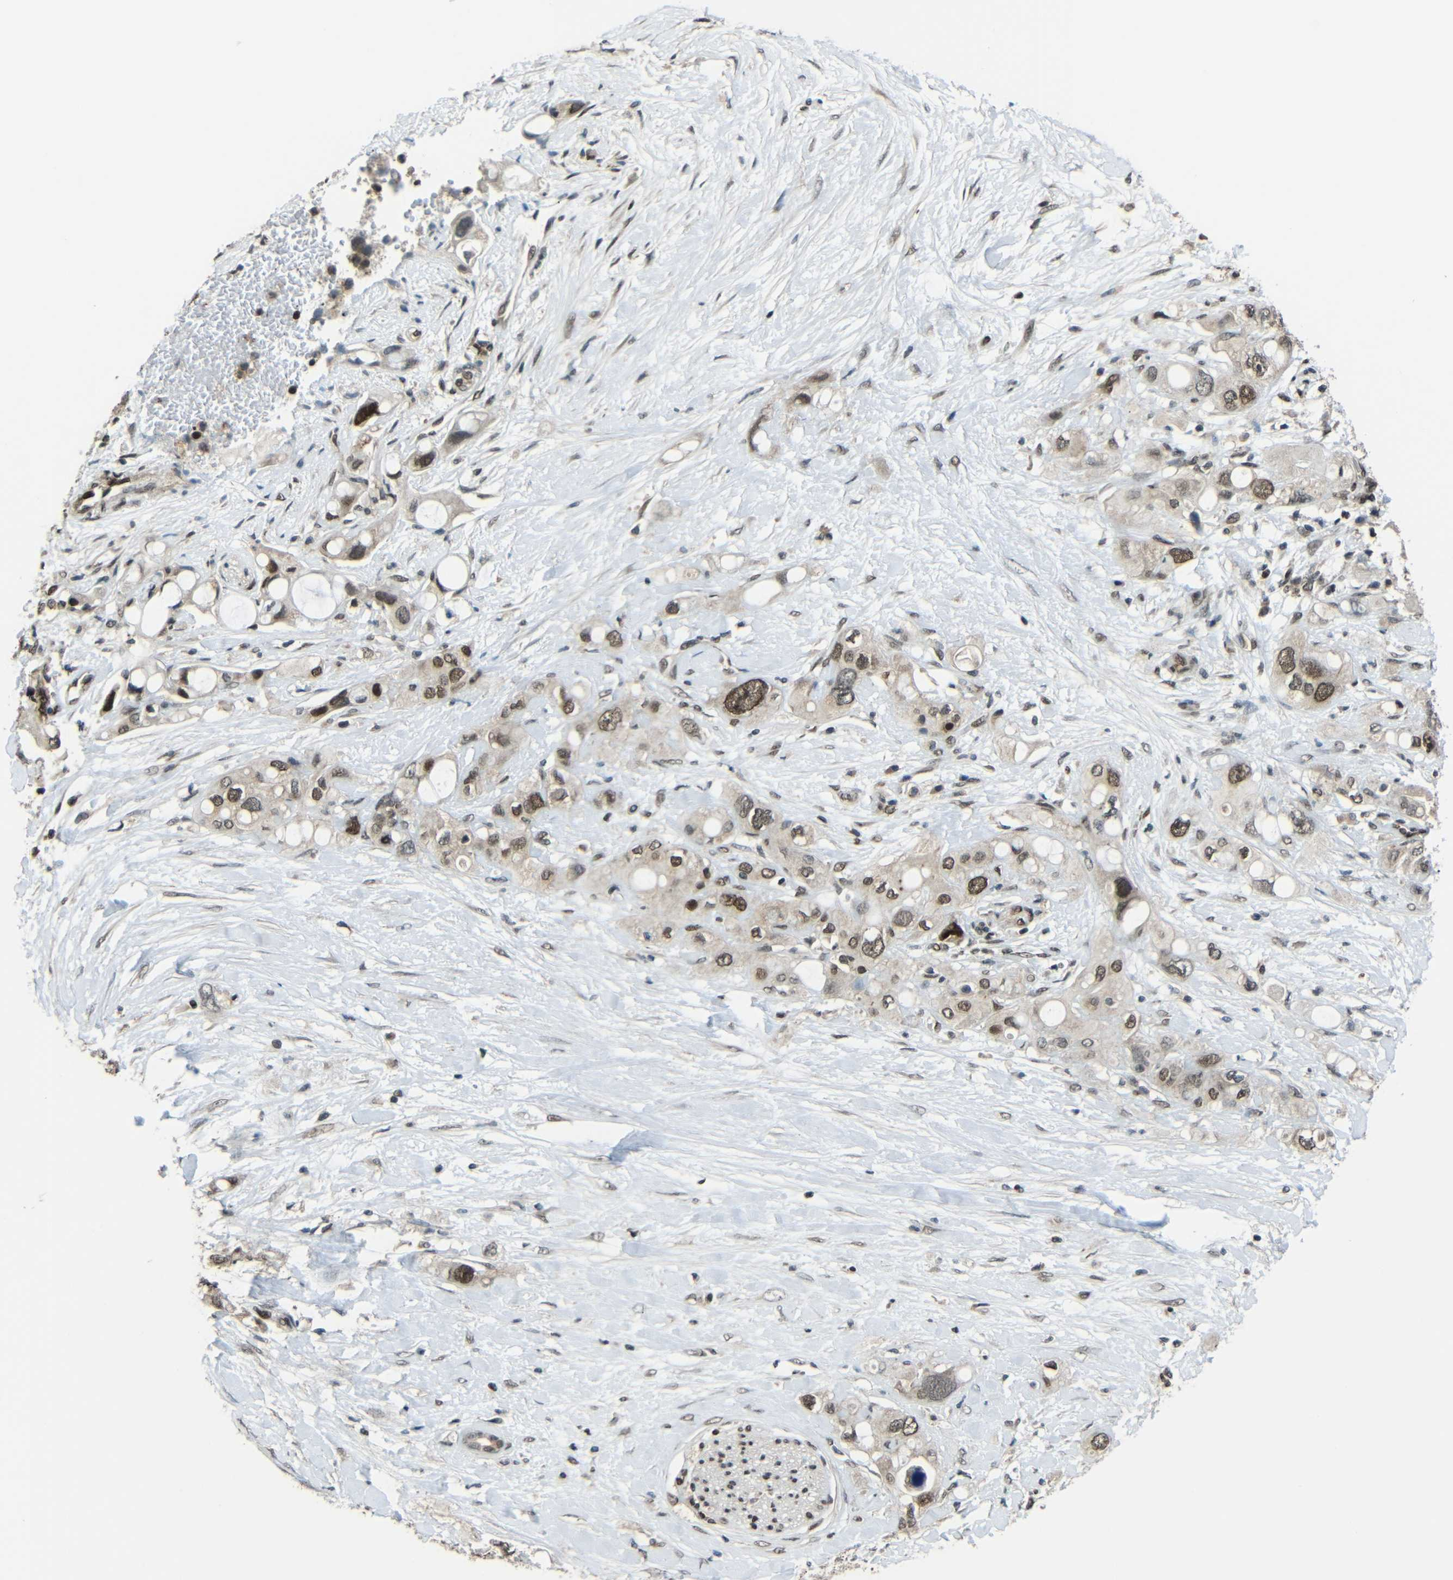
{"staining": {"intensity": "moderate", "quantity": ">75%", "location": "cytoplasmic/membranous,nuclear"}, "tissue": "pancreatic cancer", "cell_type": "Tumor cells", "image_type": "cancer", "snomed": [{"axis": "morphology", "description": "Adenocarcinoma, NOS"}, {"axis": "topography", "description": "Pancreas"}], "caption": "The micrograph exhibits immunohistochemical staining of adenocarcinoma (pancreatic). There is moderate cytoplasmic/membranous and nuclear staining is seen in approximately >75% of tumor cells. The staining is performed using DAB (3,3'-diaminobenzidine) brown chromogen to label protein expression. The nuclei are counter-stained blue using hematoxylin.", "gene": "PSIP1", "patient": {"sex": "female", "age": 56}}